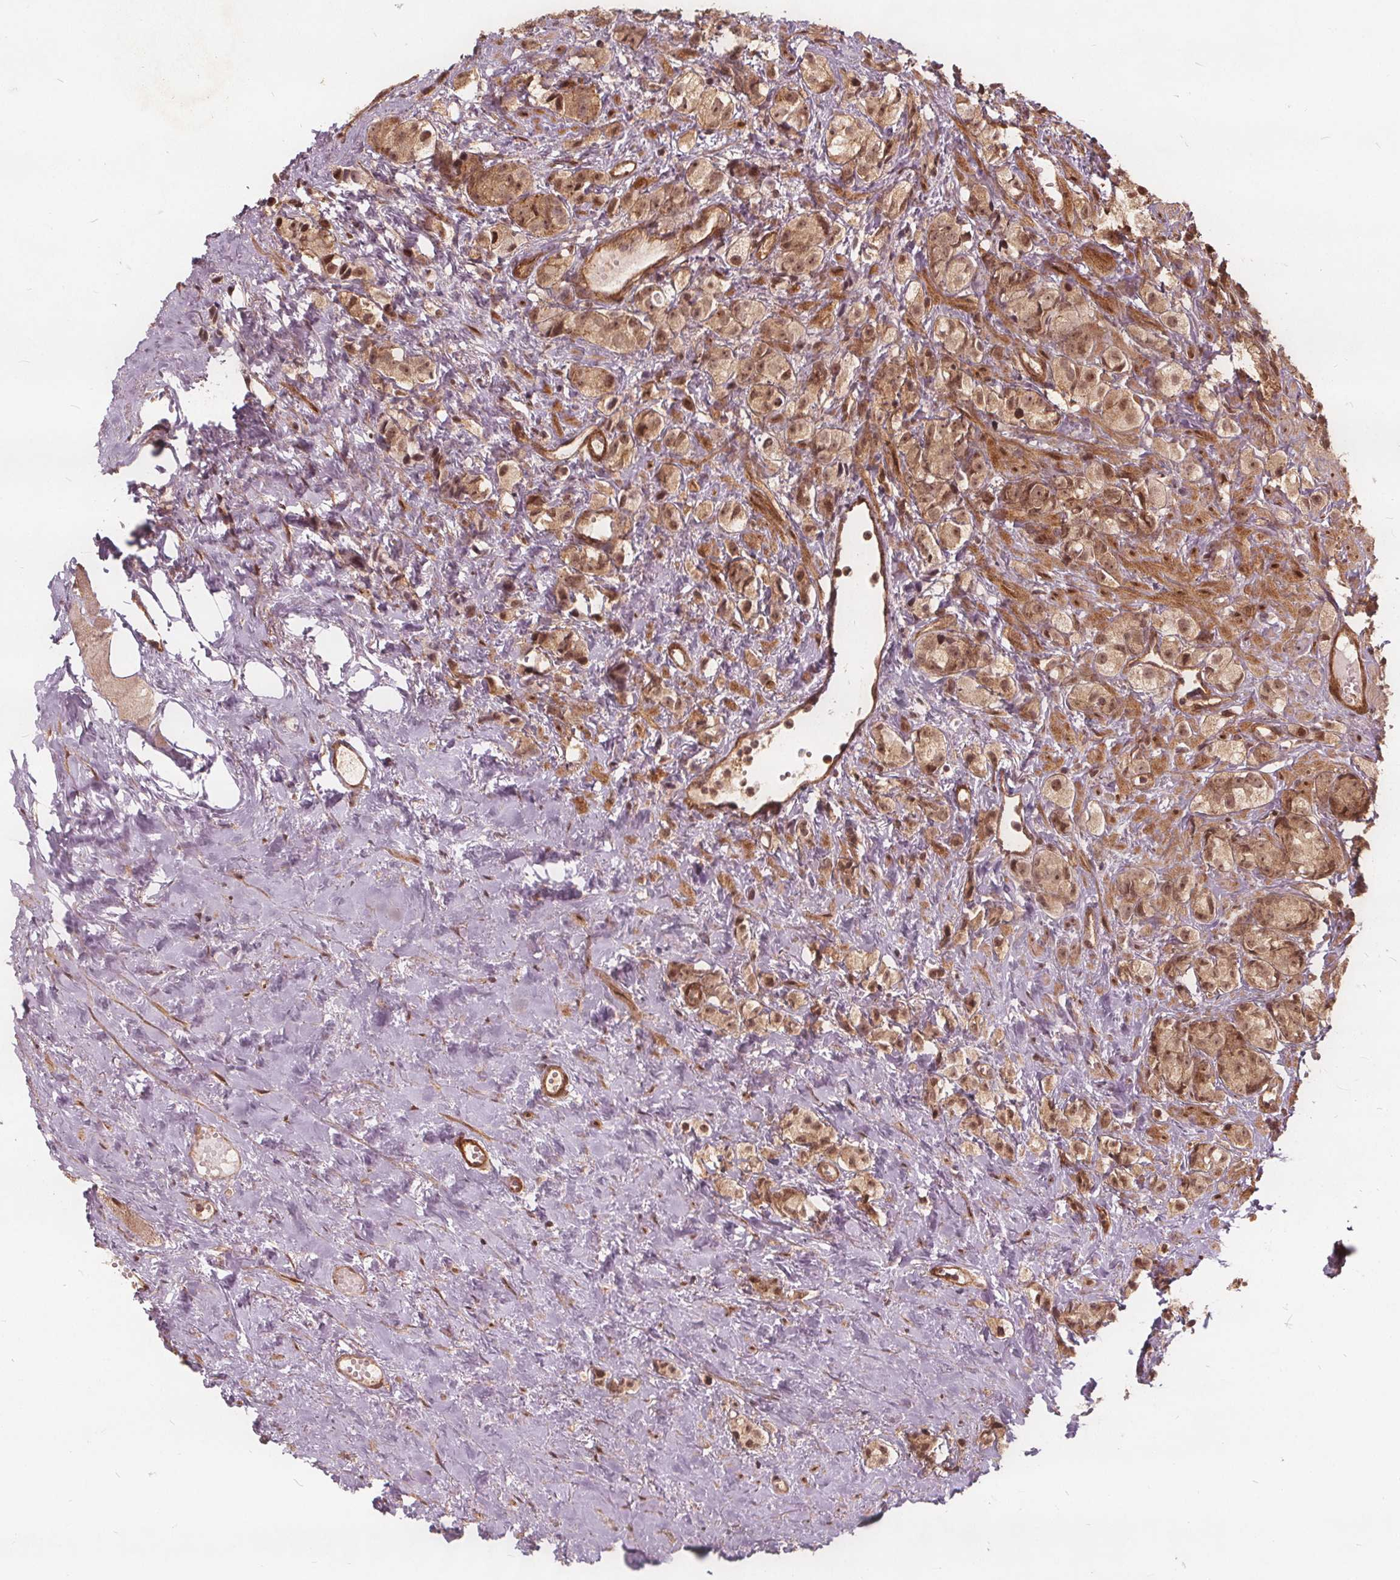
{"staining": {"intensity": "moderate", "quantity": ">75%", "location": "cytoplasmic/membranous,nuclear"}, "tissue": "prostate cancer", "cell_type": "Tumor cells", "image_type": "cancer", "snomed": [{"axis": "morphology", "description": "Adenocarcinoma, High grade"}, {"axis": "topography", "description": "Prostate"}], "caption": "Protein expression analysis of prostate cancer reveals moderate cytoplasmic/membranous and nuclear expression in about >75% of tumor cells.", "gene": "PPP1CB", "patient": {"sex": "male", "age": 81}}